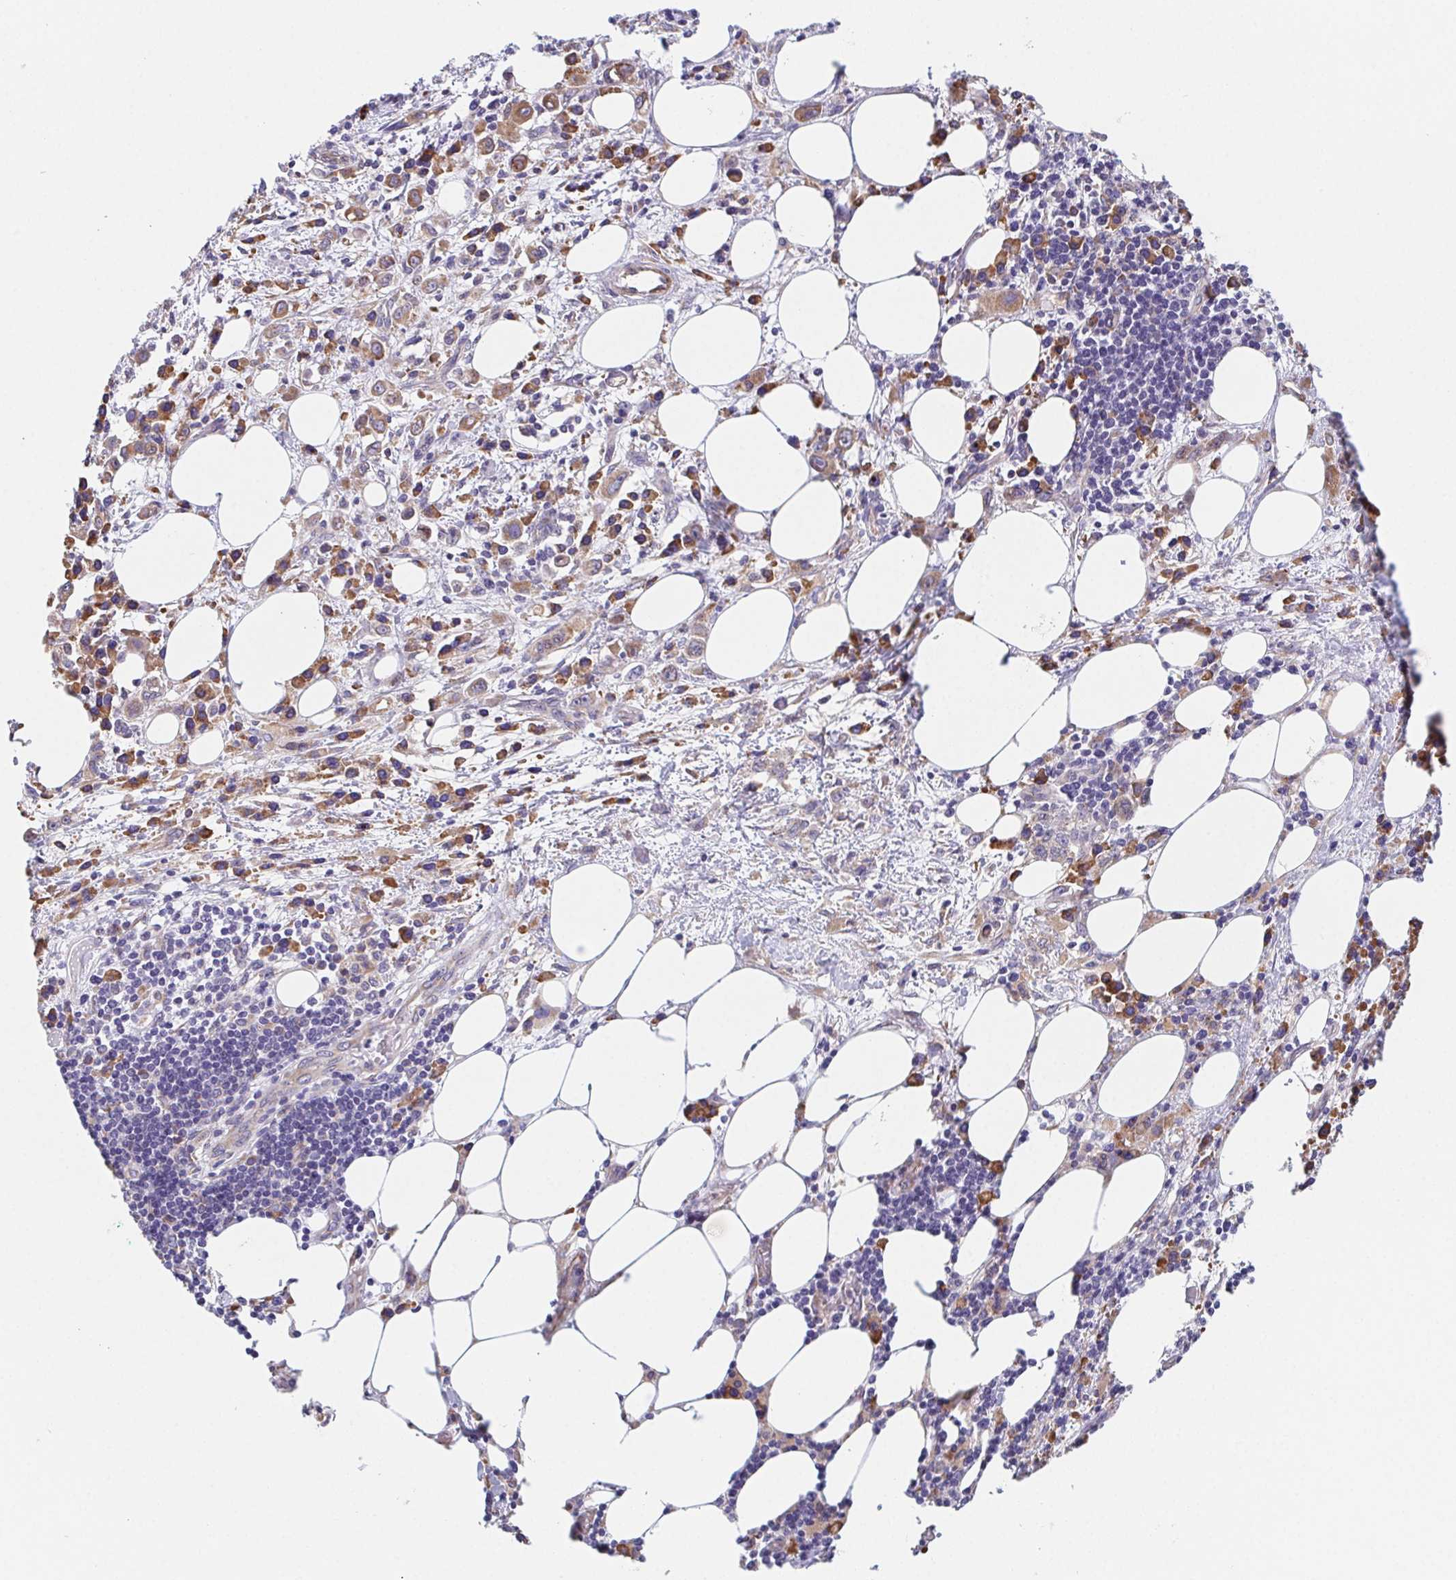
{"staining": {"intensity": "moderate", "quantity": ">75%", "location": "cytoplasmic/membranous"}, "tissue": "stomach cancer", "cell_type": "Tumor cells", "image_type": "cancer", "snomed": [{"axis": "morphology", "description": "Adenocarcinoma, NOS"}, {"axis": "topography", "description": "Stomach, upper"}], "caption": "Stomach cancer (adenocarcinoma) stained for a protein displays moderate cytoplasmic/membranous positivity in tumor cells. (brown staining indicates protein expression, while blue staining denotes nuclei).", "gene": "ADAM8", "patient": {"sex": "male", "age": 75}}